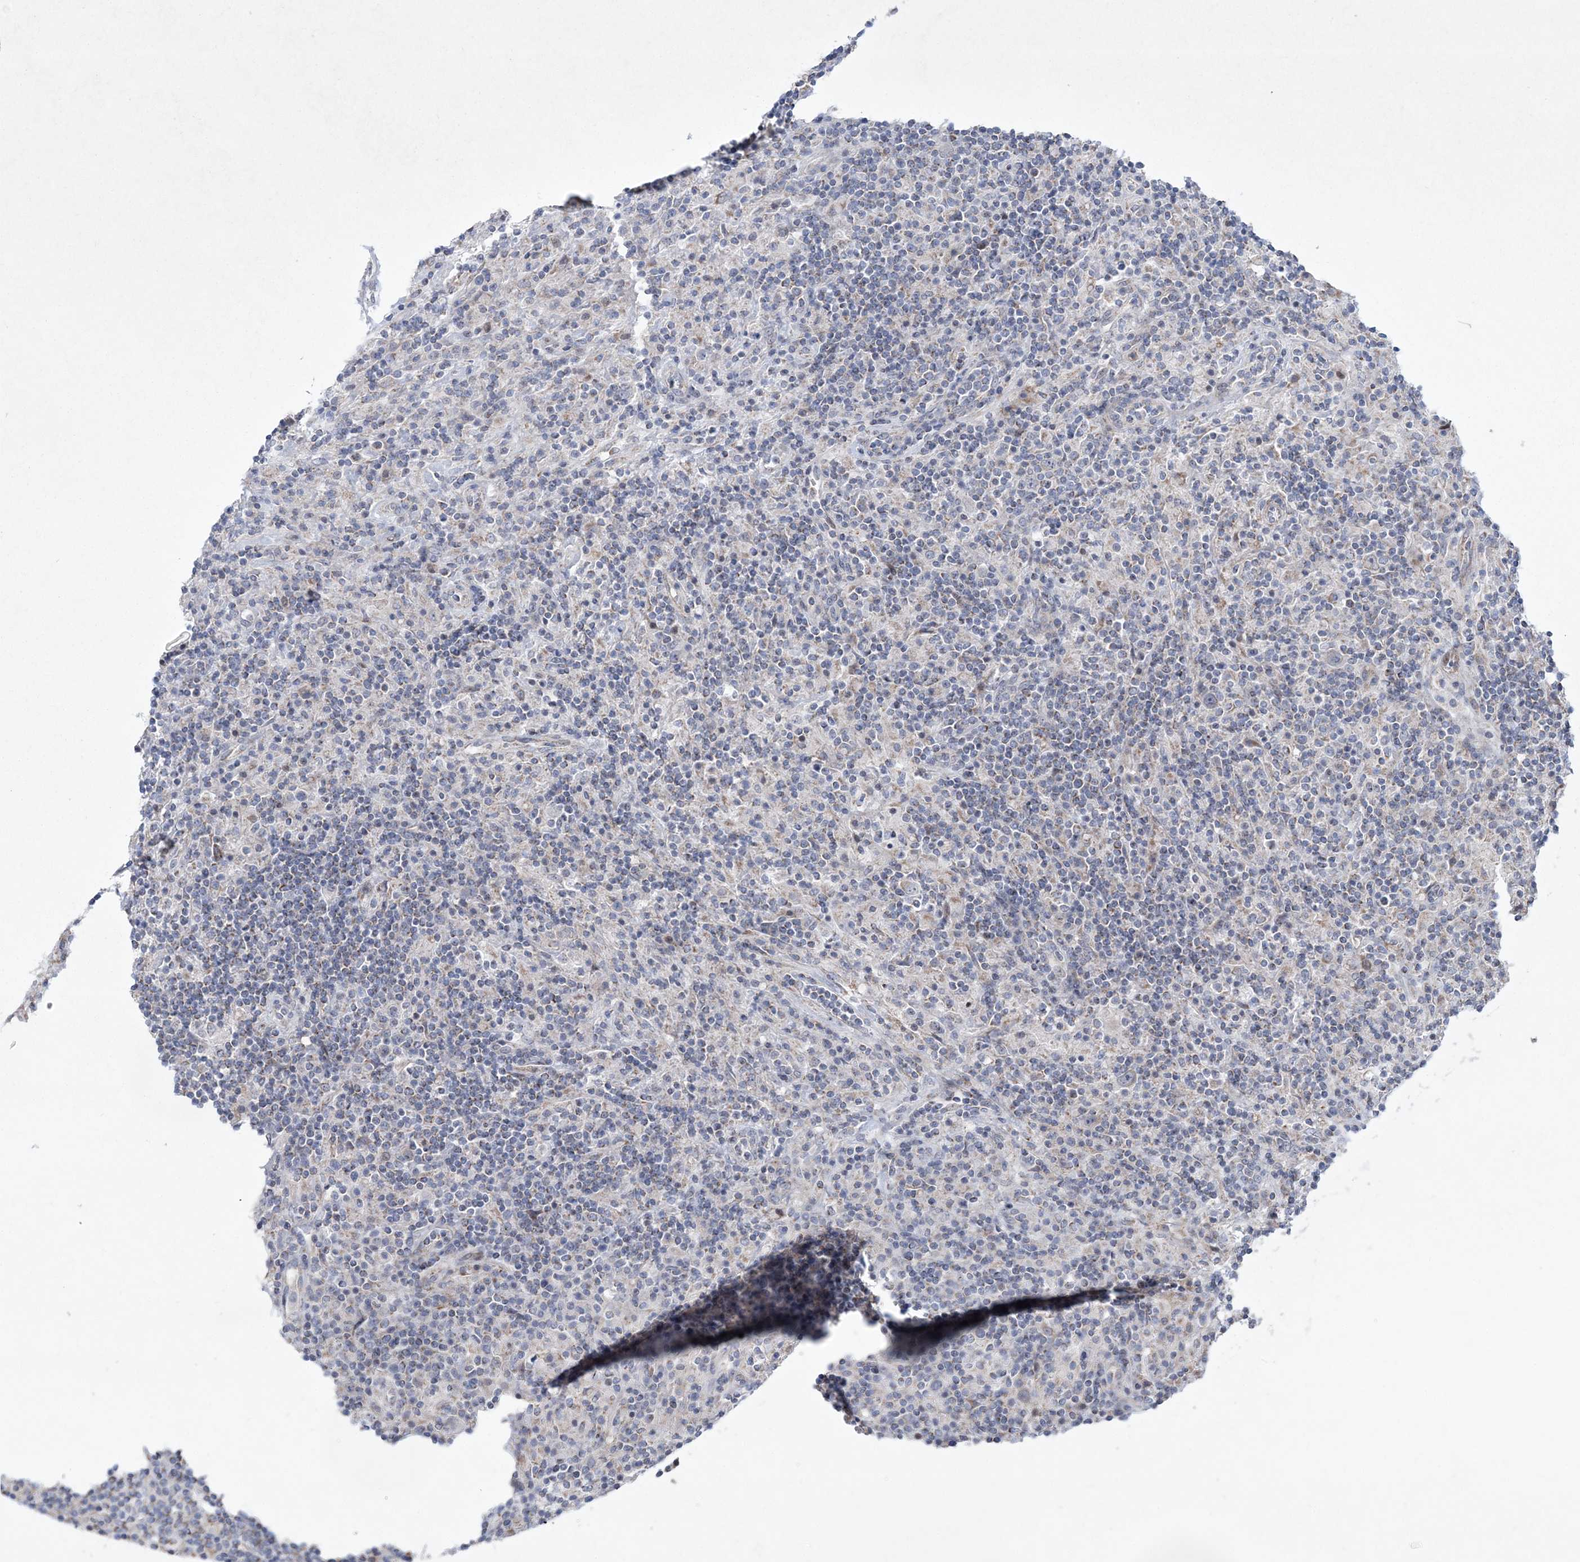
{"staining": {"intensity": "negative", "quantity": "none", "location": "none"}, "tissue": "lymphoma", "cell_type": "Tumor cells", "image_type": "cancer", "snomed": [{"axis": "morphology", "description": "Hodgkin's disease, NOS"}, {"axis": "topography", "description": "Lymph node"}], "caption": "Tumor cells show no significant protein positivity in lymphoma. The staining is performed using DAB brown chromogen with nuclei counter-stained in using hematoxylin.", "gene": "CES4A", "patient": {"sex": "male", "age": 70}}